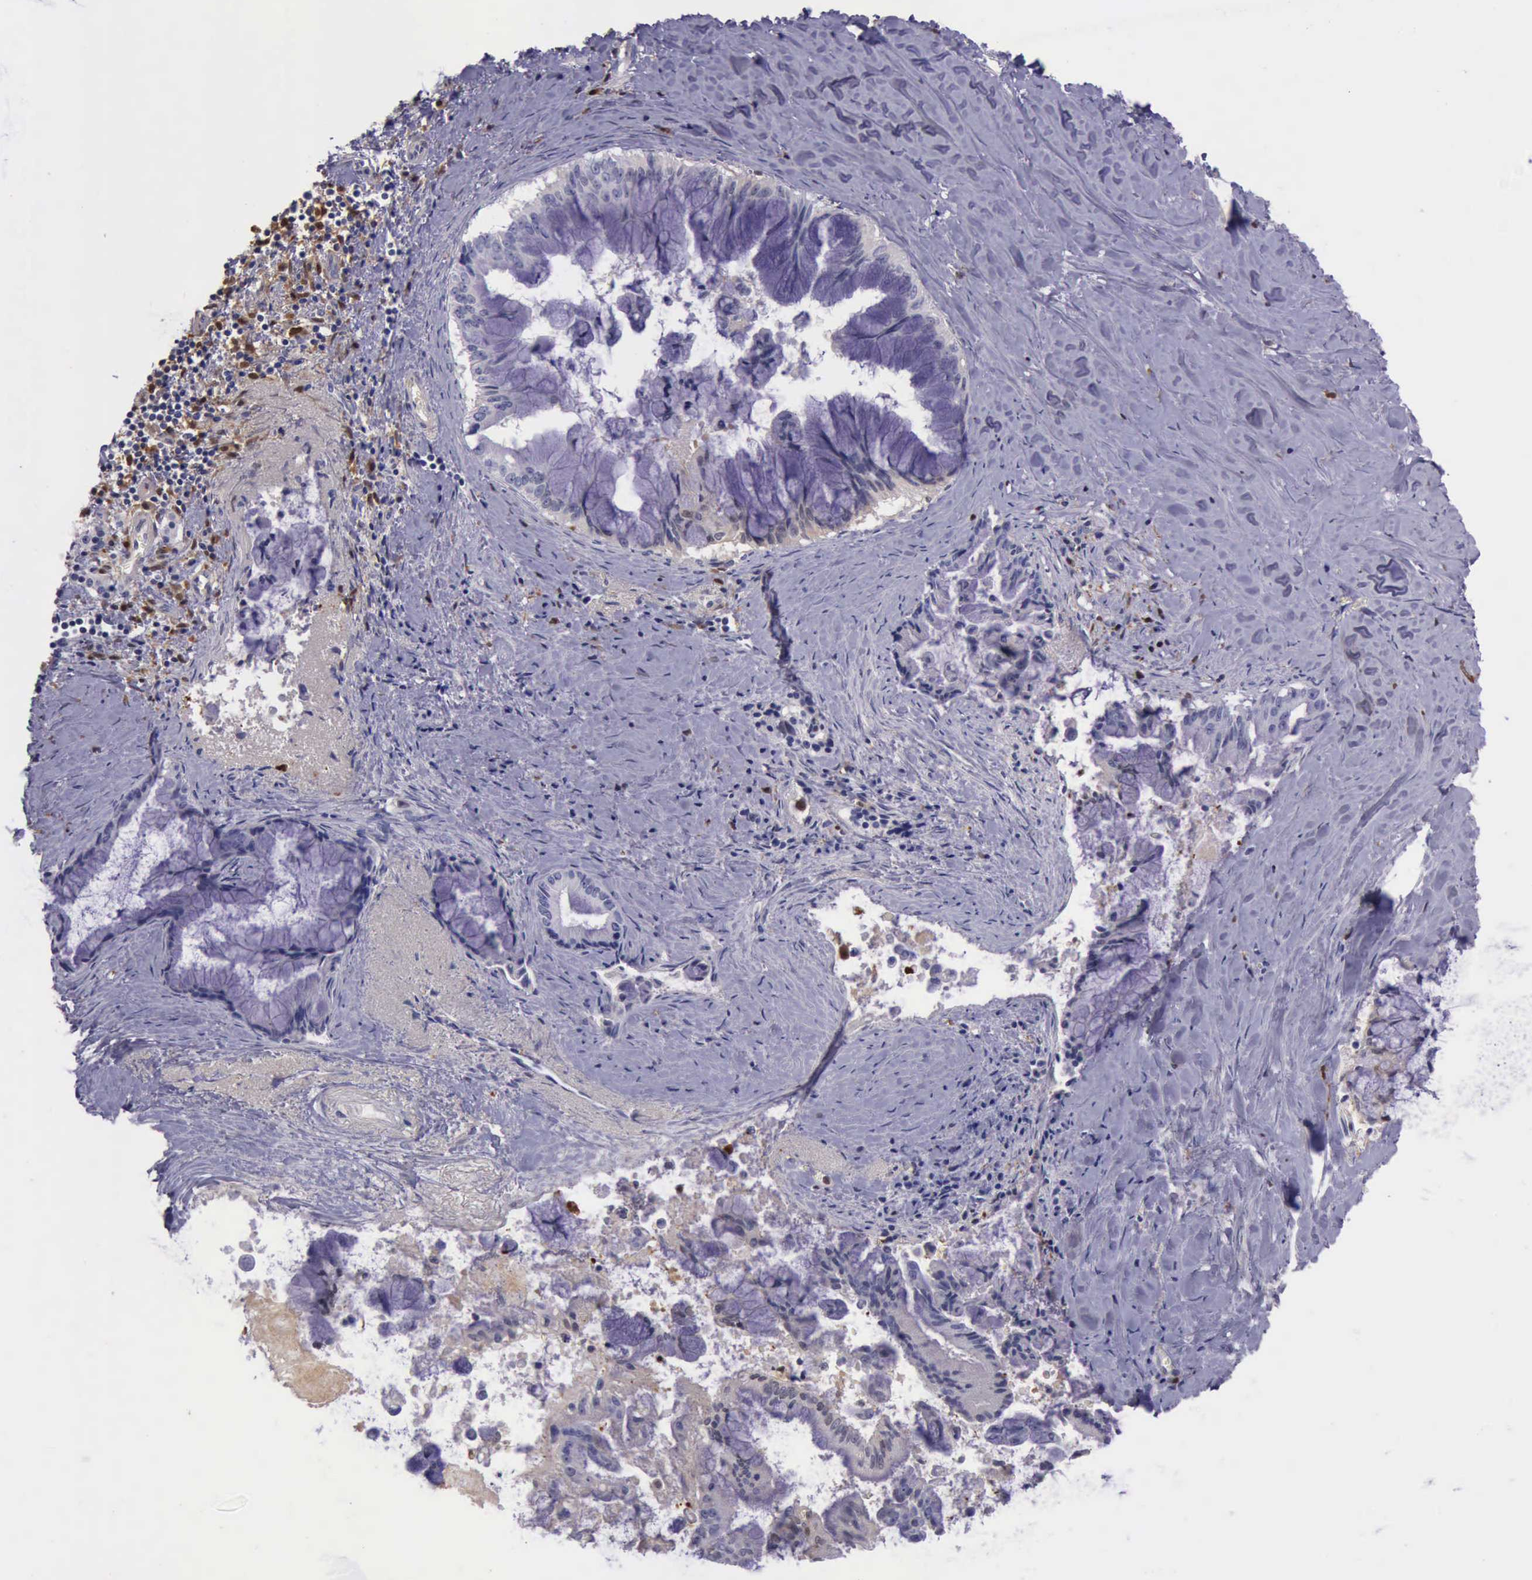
{"staining": {"intensity": "negative", "quantity": "none", "location": "none"}, "tissue": "pancreatic cancer", "cell_type": "Tumor cells", "image_type": "cancer", "snomed": [{"axis": "morphology", "description": "Adenocarcinoma, NOS"}, {"axis": "topography", "description": "Pancreas"}], "caption": "High power microscopy photomicrograph of an immunohistochemistry micrograph of pancreatic adenocarcinoma, revealing no significant staining in tumor cells. (Immunohistochemistry (ihc), brightfield microscopy, high magnification).", "gene": "TYMP", "patient": {"sex": "male", "age": 59}}